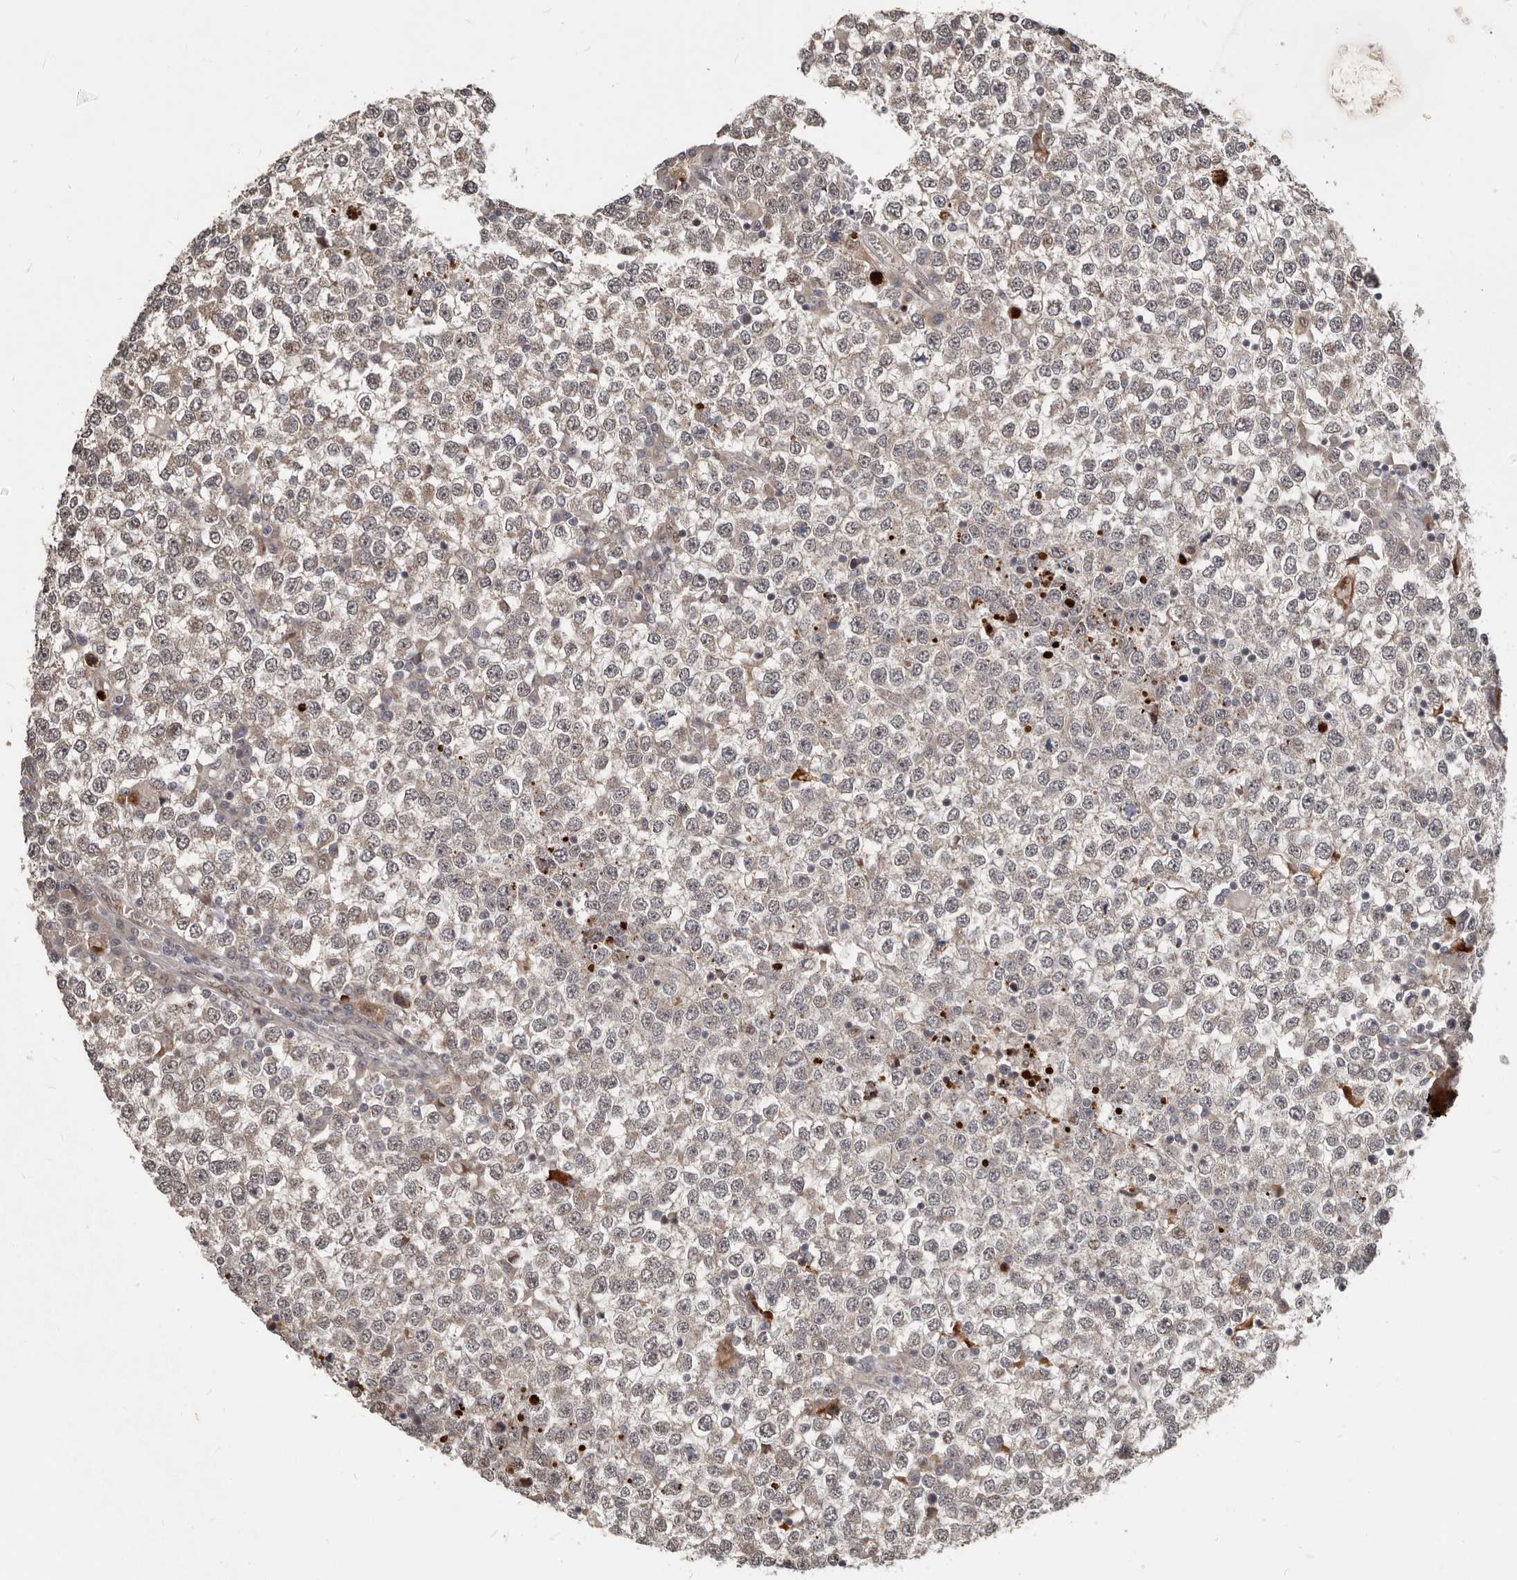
{"staining": {"intensity": "negative", "quantity": "none", "location": "none"}, "tissue": "testis cancer", "cell_type": "Tumor cells", "image_type": "cancer", "snomed": [{"axis": "morphology", "description": "Seminoma, NOS"}, {"axis": "topography", "description": "Testis"}], "caption": "This is an immunohistochemistry (IHC) micrograph of human seminoma (testis). There is no staining in tumor cells.", "gene": "APOL6", "patient": {"sex": "male", "age": 65}}